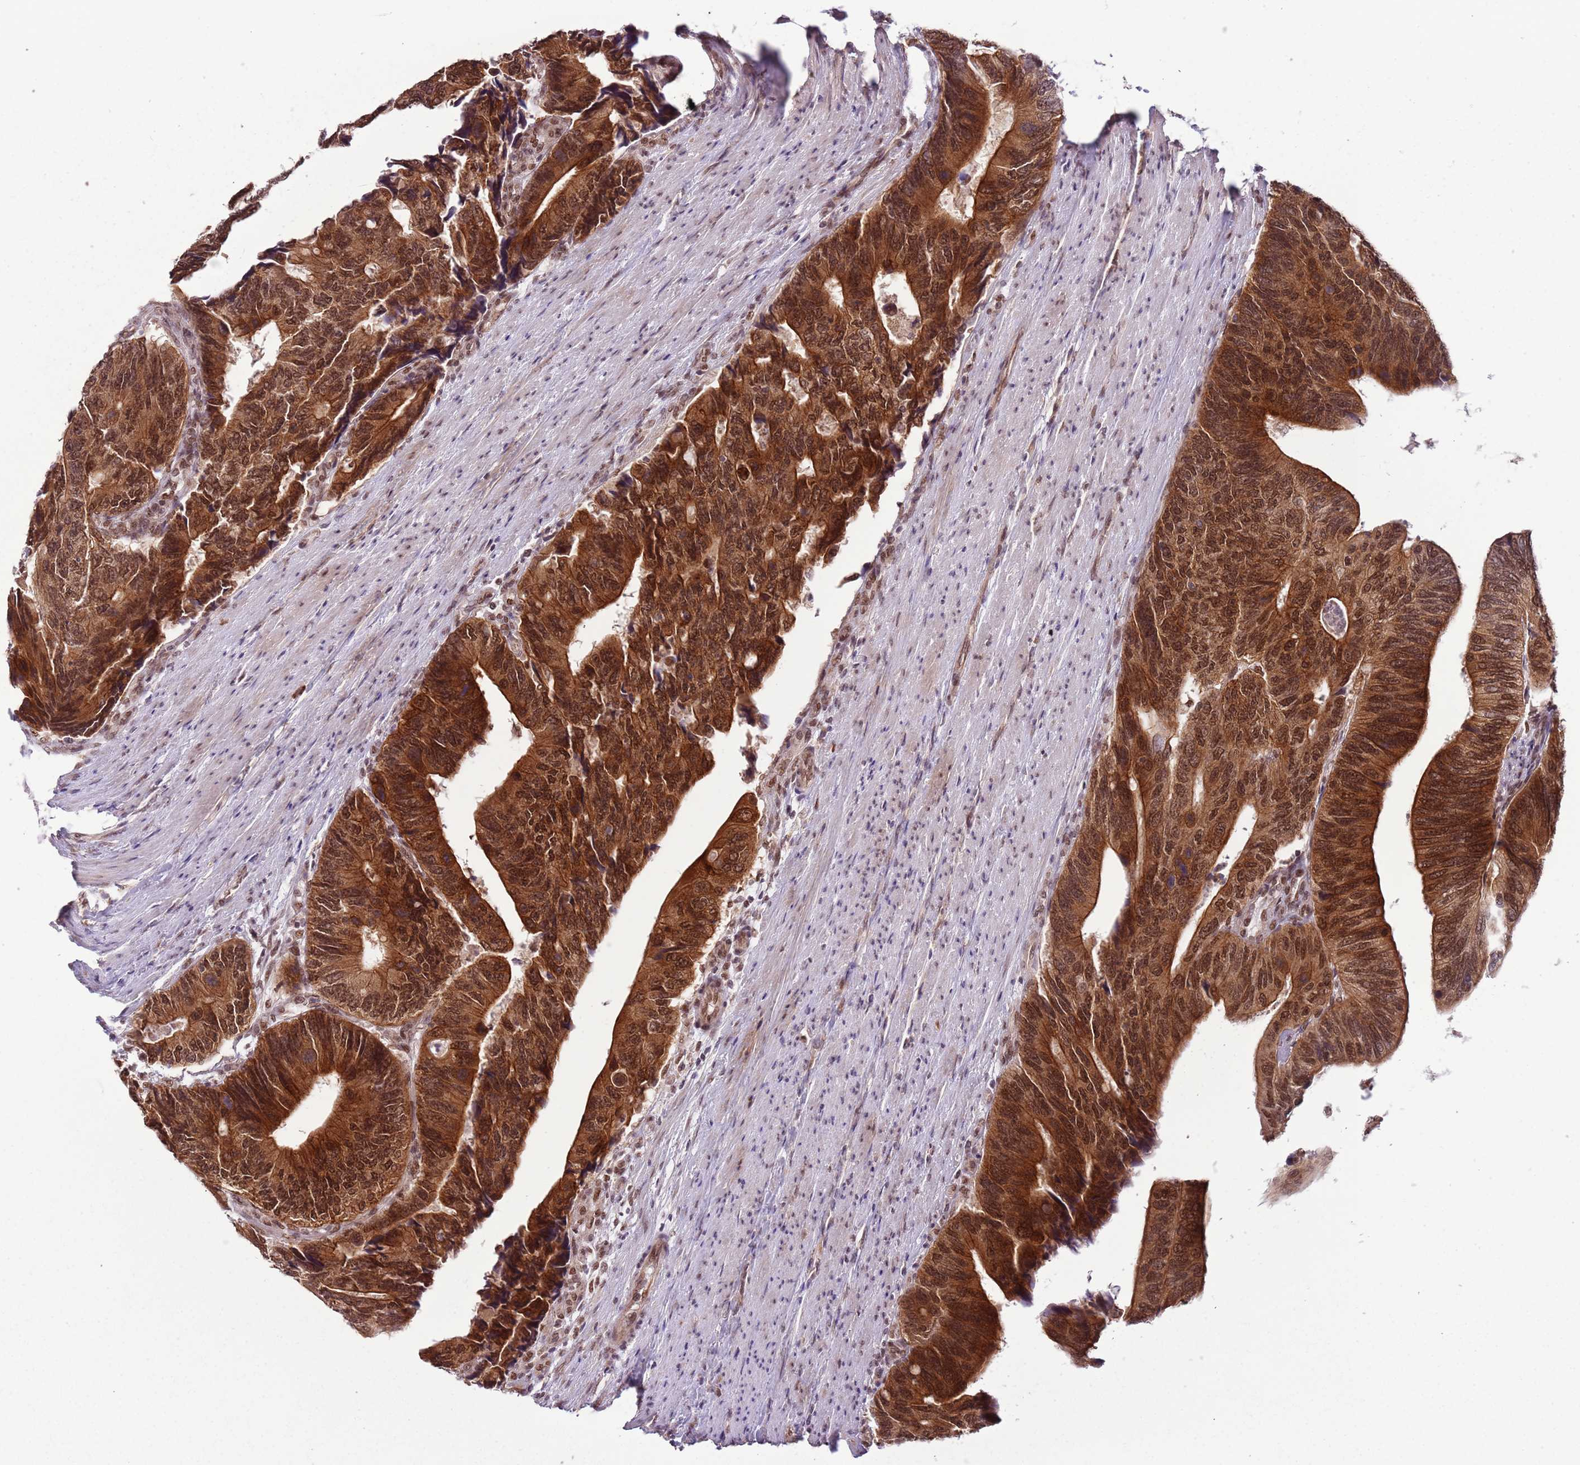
{"staining": {"intensity": "strong", "quantity": ">75%", "location": "cytoplasmic/membranous,nuclear"}, "tissue": "colorectal cancer", "cell_type": "Tumor cells", "image_type": "cancer", "snomed": [{"axis": "morphology", "description": "Adenocarcinoma, NOS"}, {"axis": "topography", "description": "Colon"}], "caption": "Immunohistochemical staining of colorectal adenocarcinoma shows high levels of strong cytoplasmic/membranous and nuclear expression in about >75% of tumor cells.", "gene": "FAM120AOS", "patient": {"sex": "male", "age": 87}}